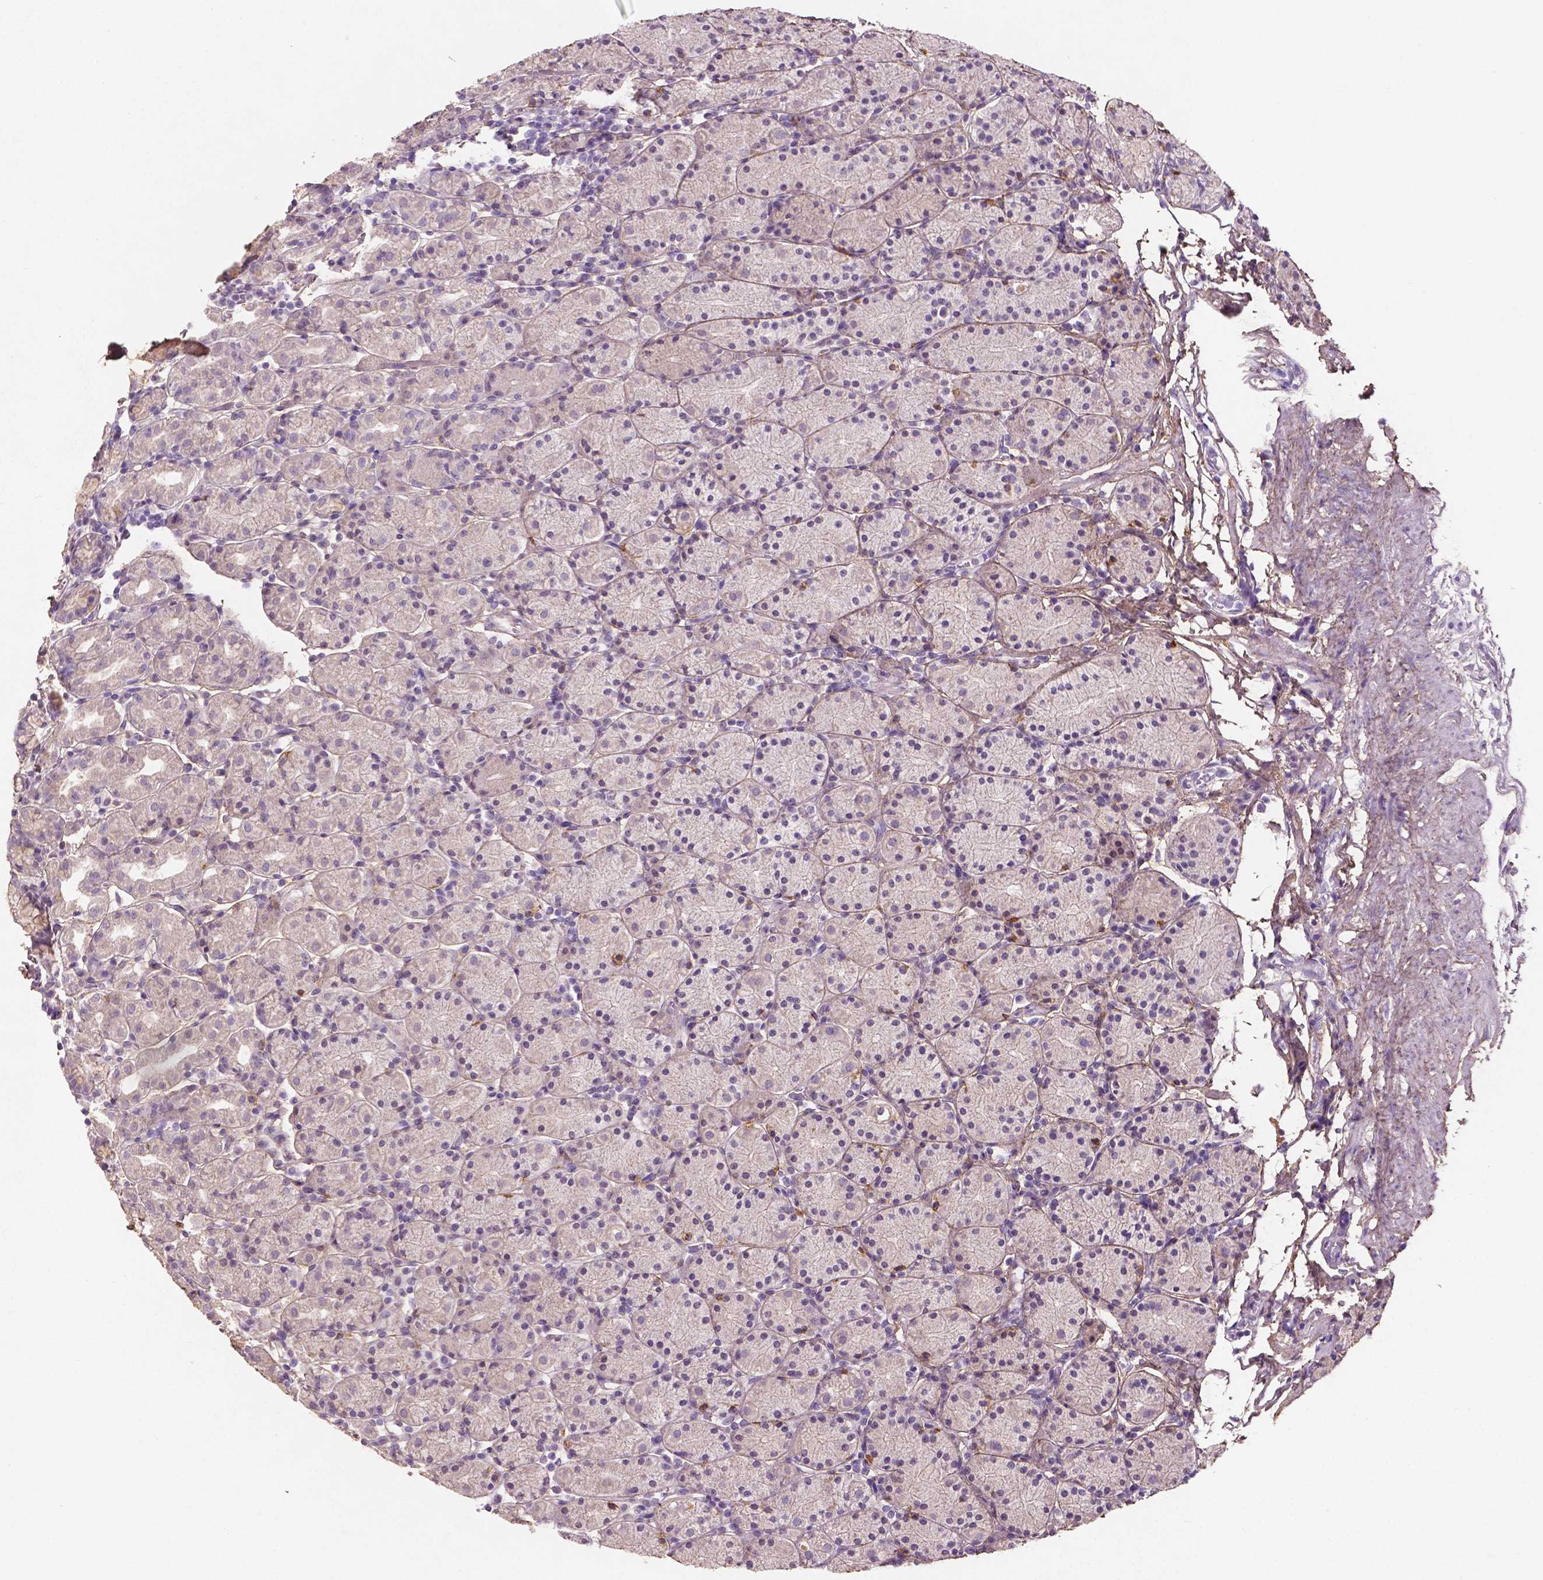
{"staining": {"intensity": "negative", "quantity": "none", "location": "none"}, "tissue": "stomach", "cell_type": "Glandular cells", "image_type": "normal", "snomed": [{"axis": "morphology", "description": "Normal tissue, NOS"}, {"axis": "topography", "description": "Stomach, upper"}, {"axis": "topography", "description": "Stomach"}], "caption": "This is an immunohistochemistry (IHC) histopathology image of unremarkable human stomach. There is no positivity in glandular cells.", "gene": "DLG2", "patient": {"sex": "male", "age": 62}}